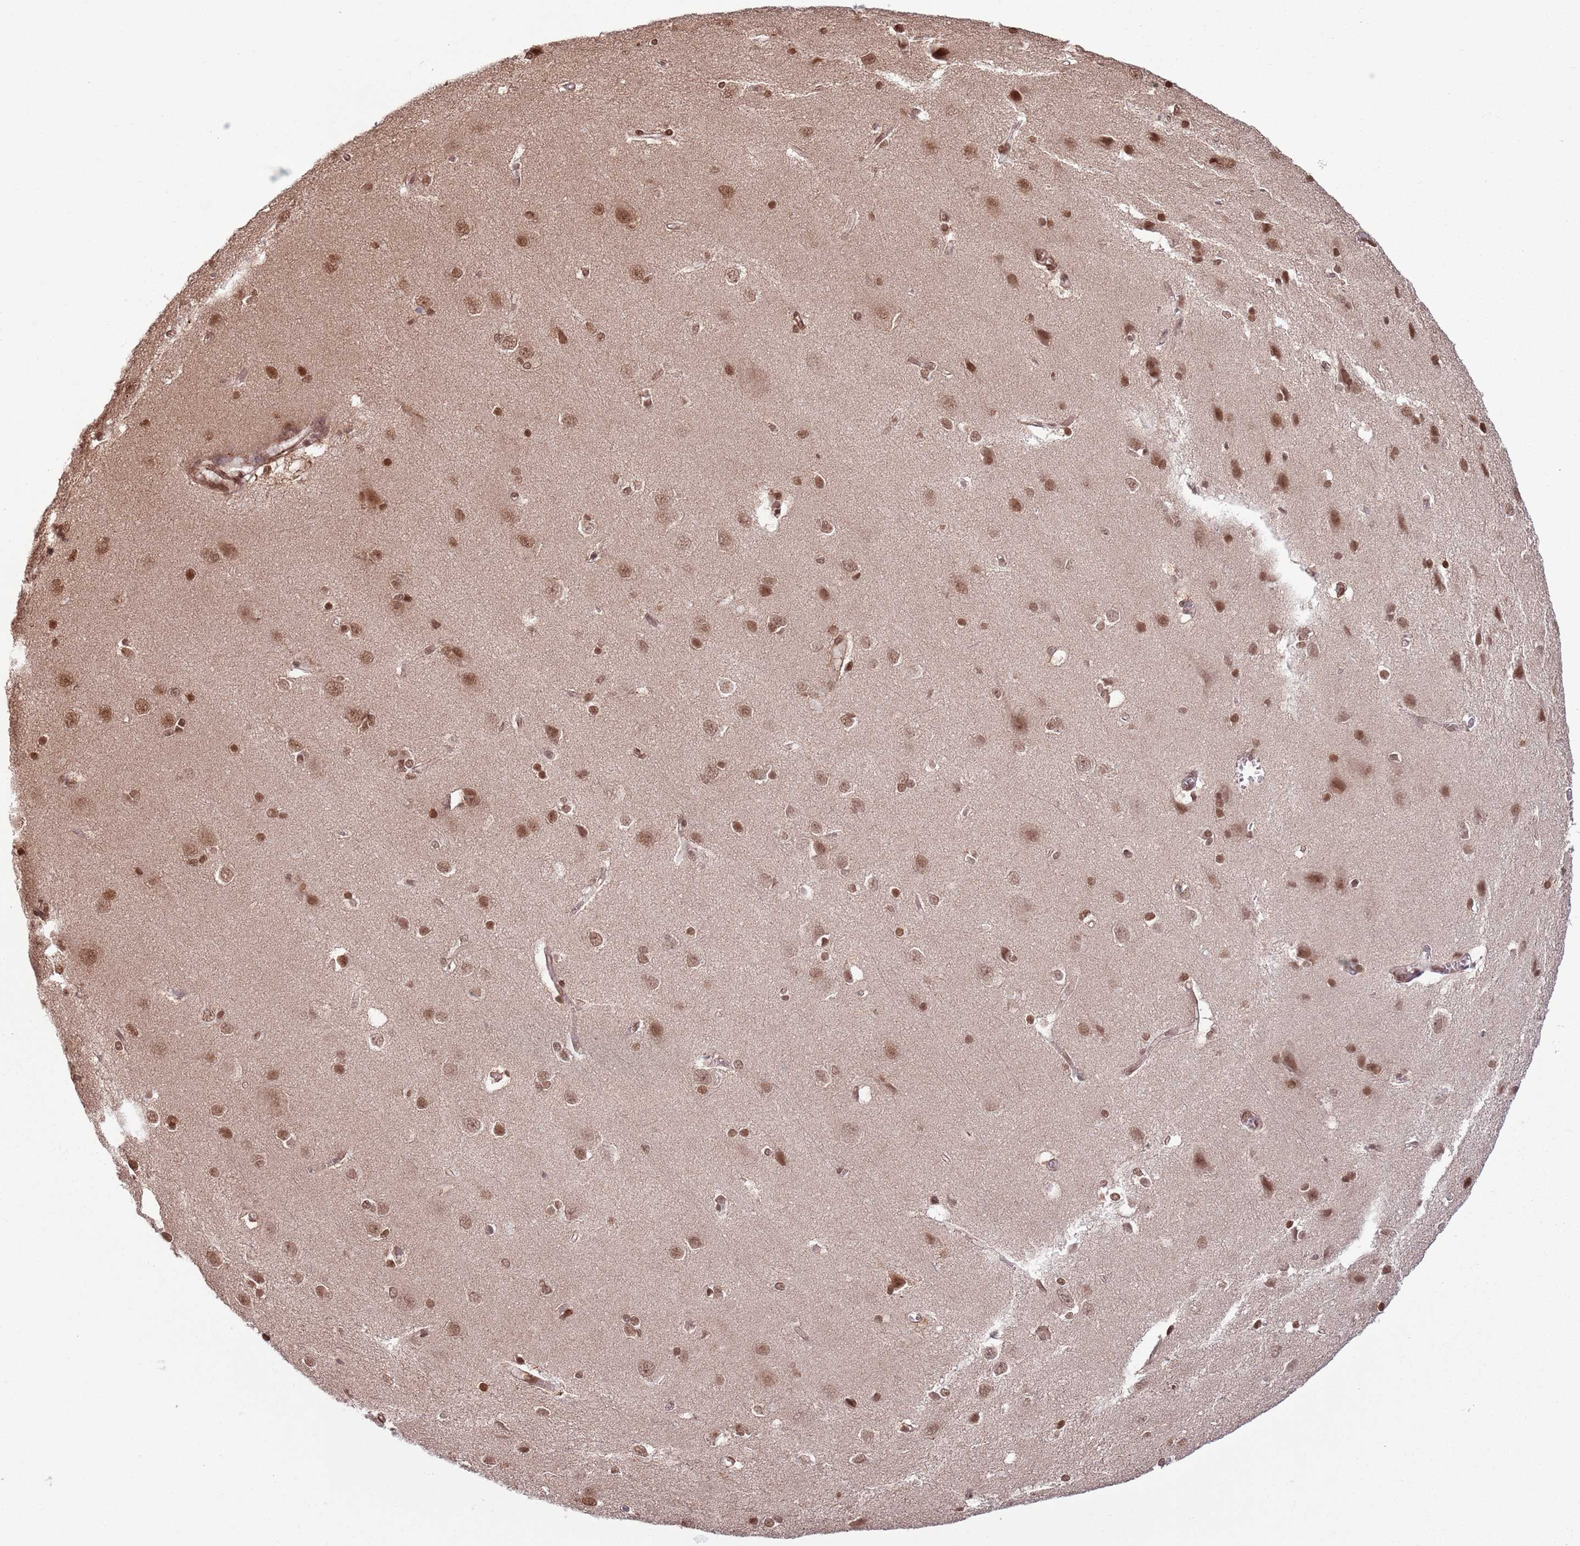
{"staining": {"intensity": "moderate", "quantity": ">75%", "location": "nuclear"}, "tissue": "cerebral cortex", "cell_type": "Endothelial cells", "image_type": "normal", "snomed": [{"axis": "morphology", "description": "Normal tissue, NOS"}, {"axis": "topography", "description": "Cerebral cortex"}], "caption": "About >75% of endothelial cells in normal human cerebral cortex exhibit moderate nuclear protein positivity as visualized by brown immunohistochemical staining.", "gene": "CCDC154", "patient": {"sex": "male", "age": 37}}